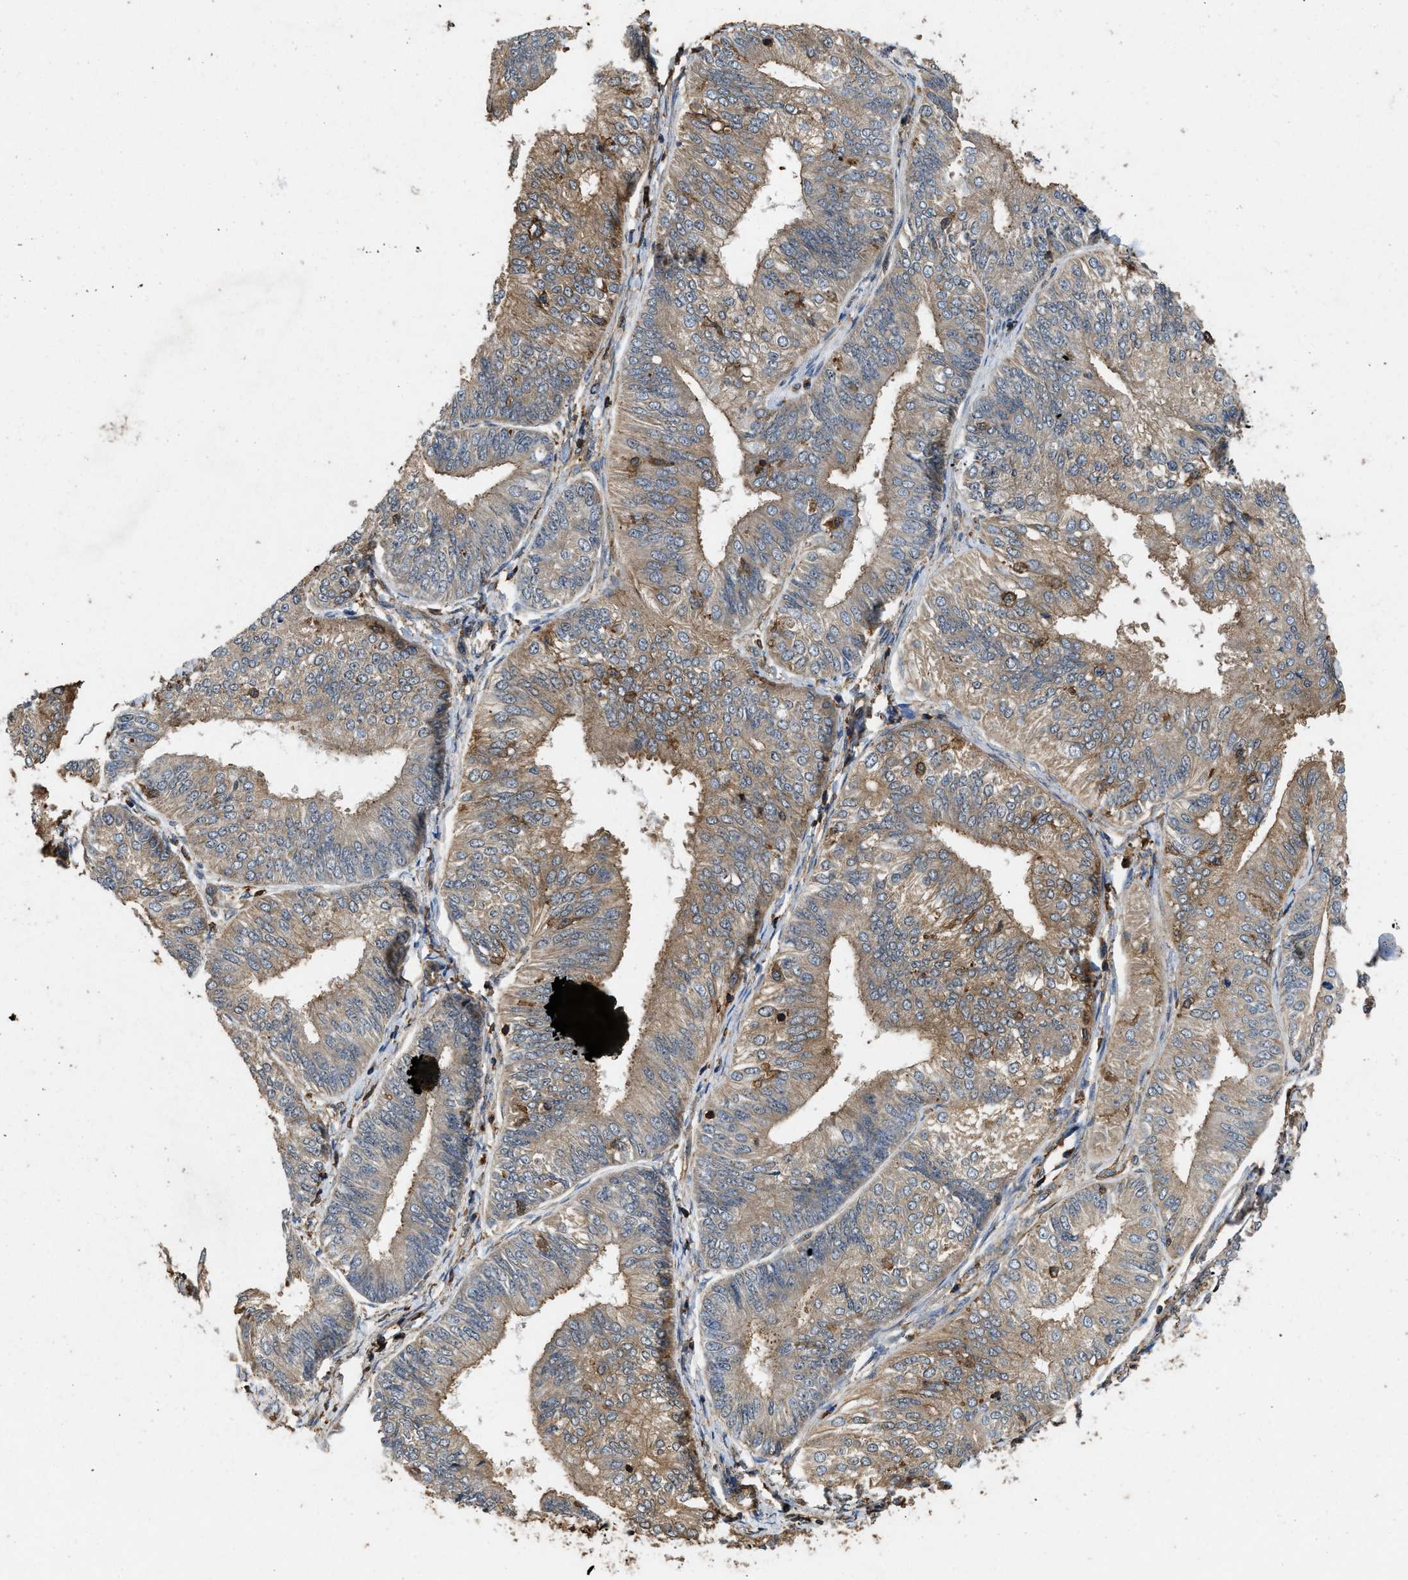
{"staining": {"intensity": "weak", "quantity": ">75%", "location": "cytoplasmic/membranous"}, "tissue": "endometrial cancer", "cell_type": "Tumor cells", "image_type": "cancer", "snomed": [{"axis": "morphology", "description": "Adenocarcinoma, NOS"}, {"axis": "topography", "description": "Endometrium"}], "caption": "Endometrial cancer was stained to show a protein in brown. There is low levels of weak cytoplasmic/membranous expression in approximately >75% of tumor cells. The staining was performed using DAB, with brown indicating positive protein expression. Nuclei are stained blue with hematoxylin.", "gene": "LINGO2", "patient": {"sex": "female", "age": 58}}